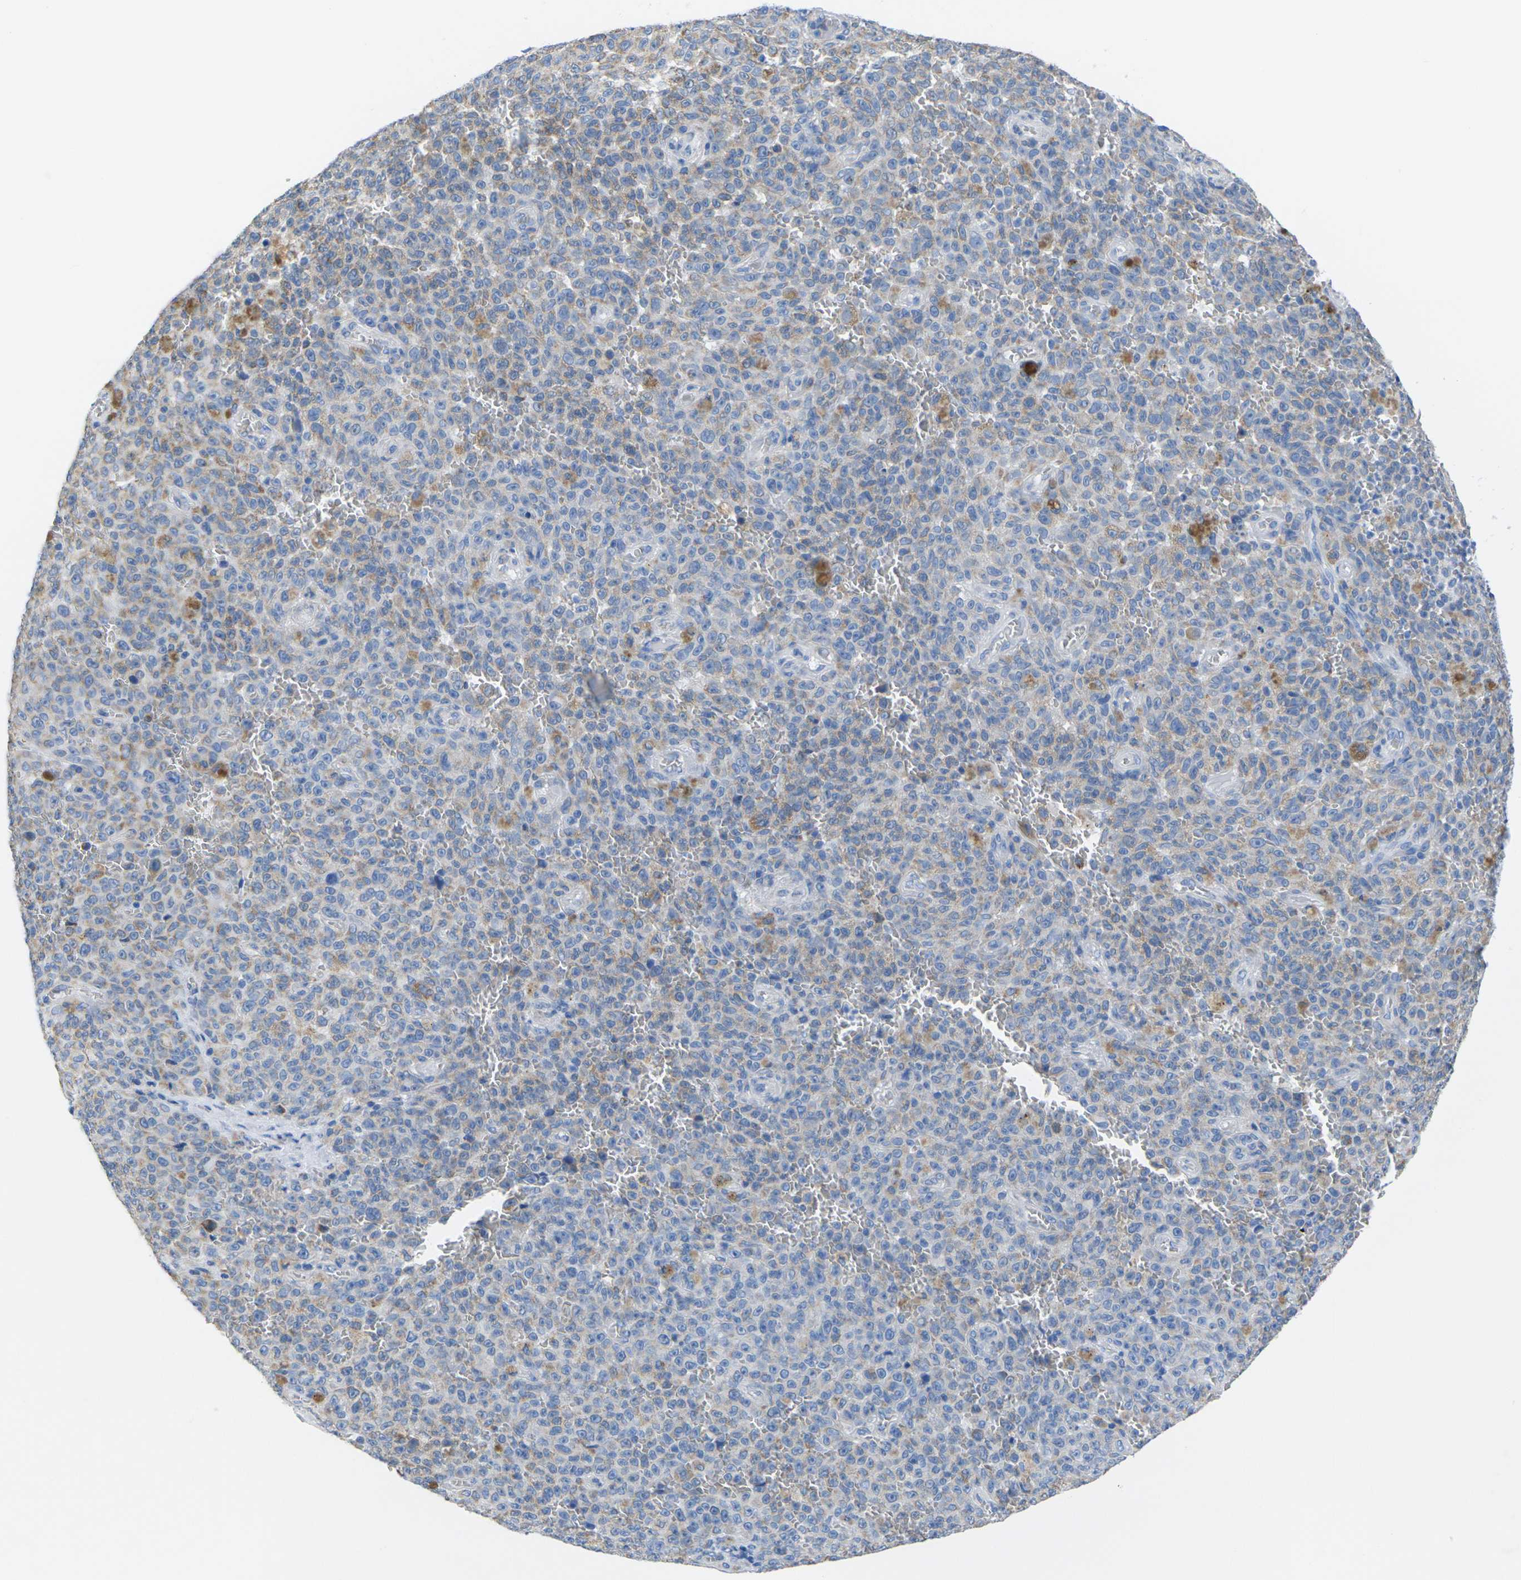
{"staining": {"intensity": "weak", "quantity": "<25%", "location": "cytoplasmic/membranous"}, "tissue": "melanoma", "cell_type": "Tumor cells", "image_type": "cancer", "snomed": [{"axis": "morphology", "description": "Malignant melanoma, NOS"}, {"axis": "topography", "description": "Skin"}], "caption": "Melanoma was stained to show a protein in brown. There is no significant expression in tumor cells.", "gene": "TMEM204", "patient": {"sex": "female", "age": 82}}